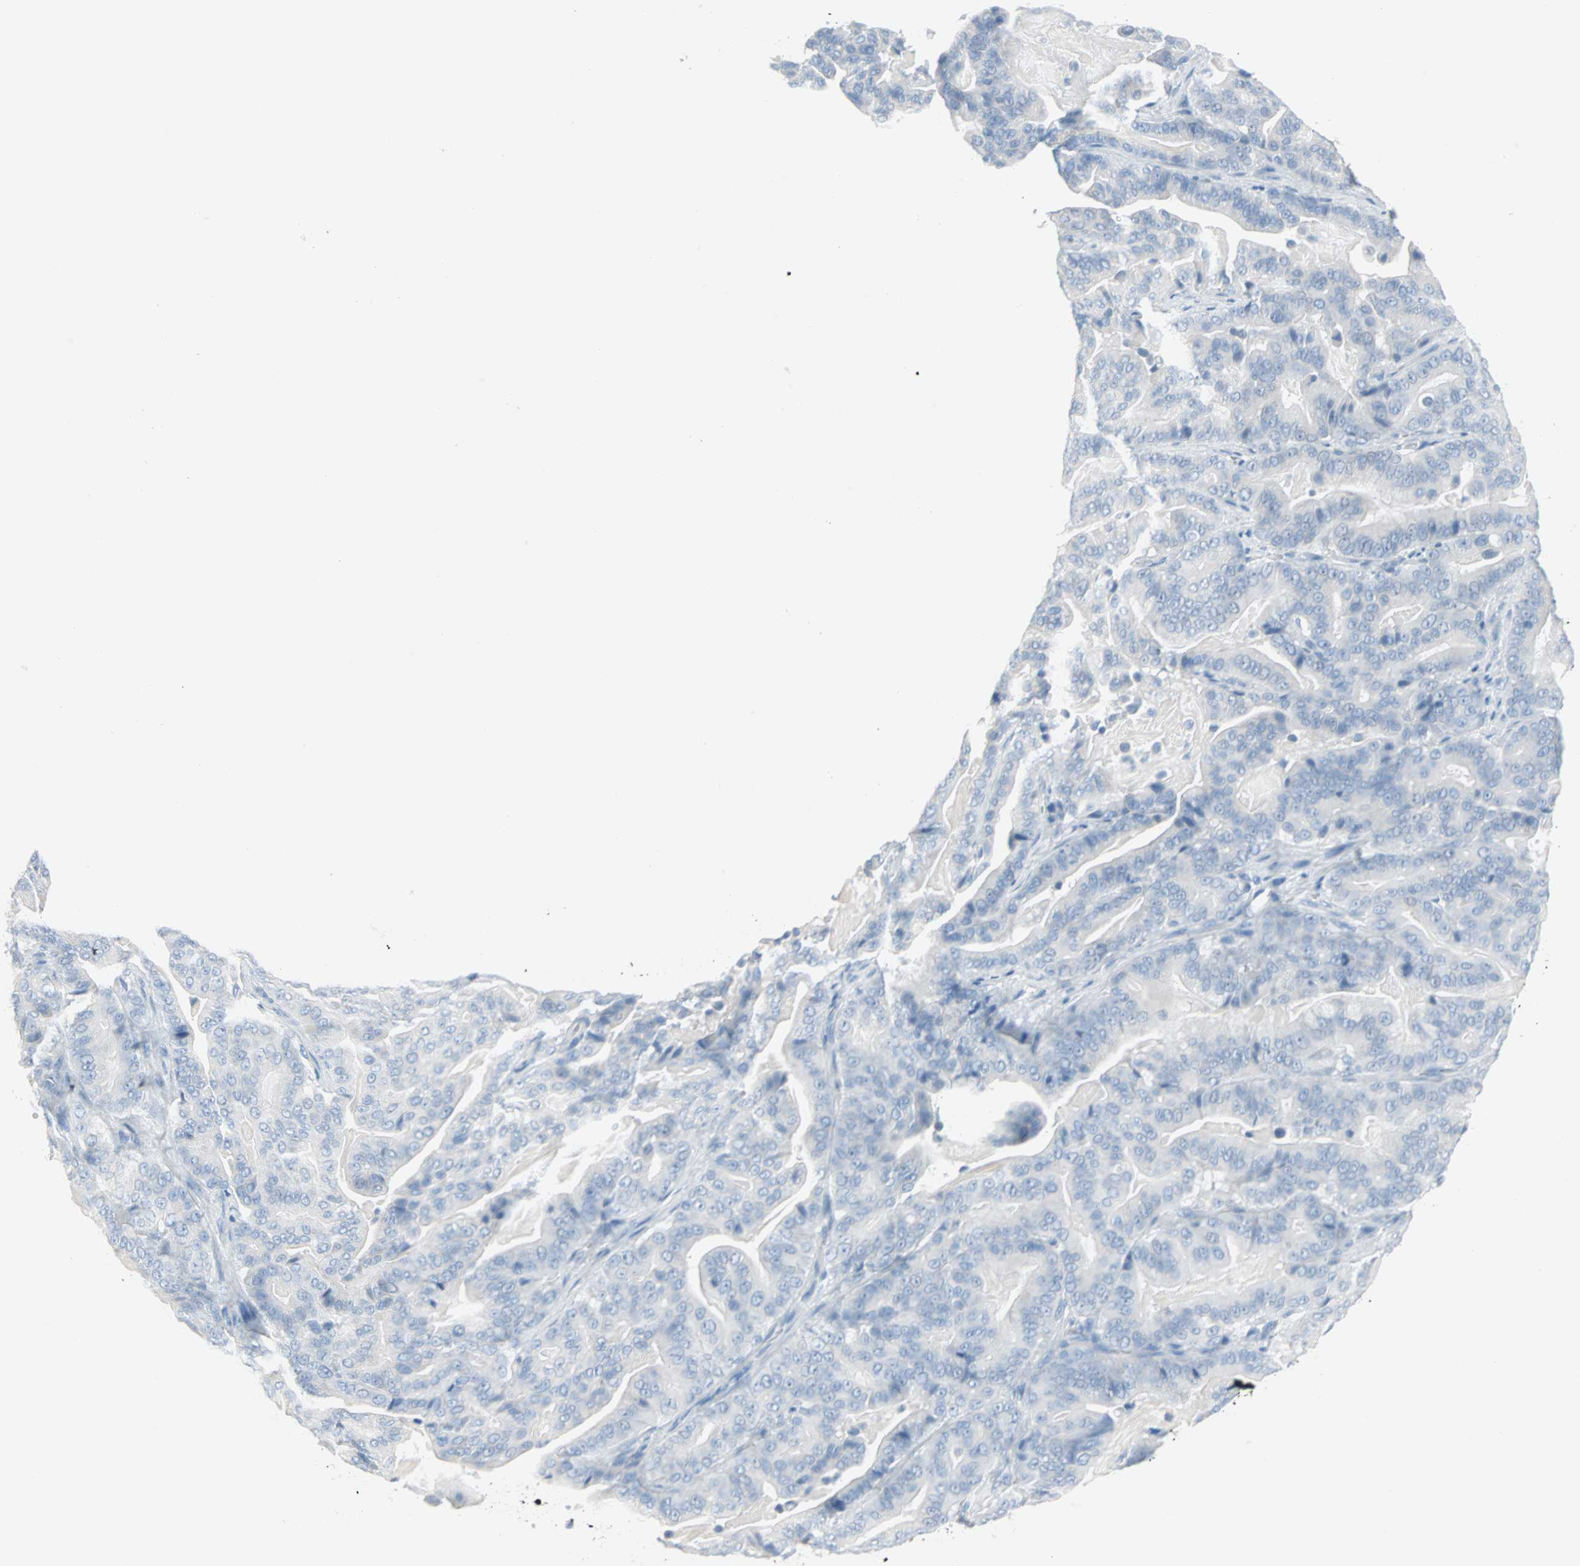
{"staining": {"intensity": "negative", "quantity": "none", "location": "none"}, "tissue": "pancreatic cancer", "cell_type": "Tumor cells", "image_type": "cancer", "snomed": [{"axis": "morphology", "description": "Adenocarcinoma, NOS"}, {"axis": "topography", "description": "Pancreas"}], "caption": "Protein analysis of adenocarcinoma (pancreatic) displays no significant positivity in tumor cells. (DAB (3,3'-diaminobenzidine) IHC visualized using brightfield microscopy, high magnification).", "gene": "STX1A", "patient": {"sex": "male", "age": 63}}